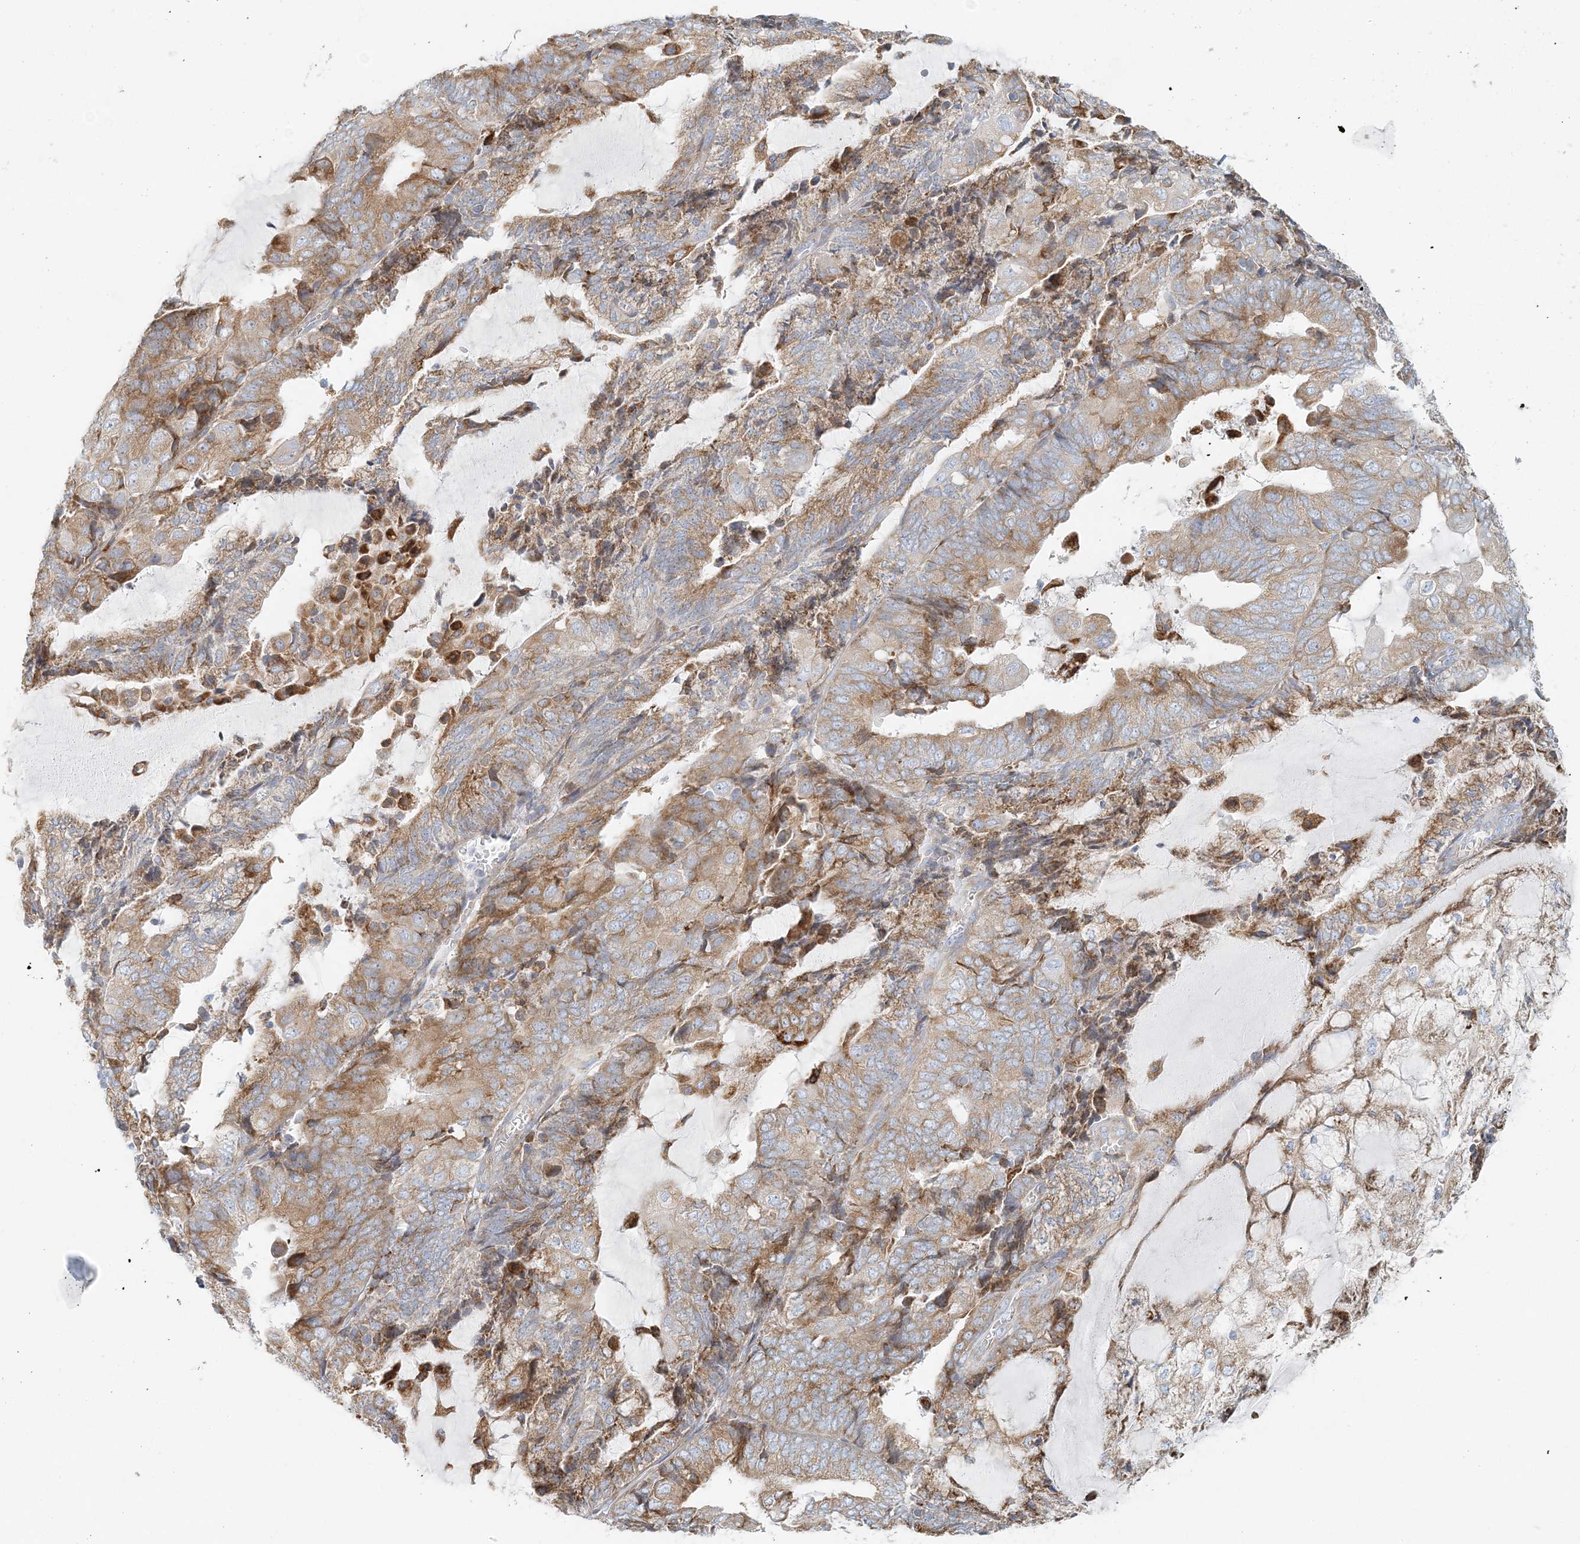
{"staining": {"intensity": "moderate", "quantity": ">75%", "location": "cytoplasmic/membranous"}, "tissue": "endometrial cancer", "cell_type": "Tumor cells", "image_type": "cancer", "snomed": [{"axis": "morphology", "description": "Adenocarcinoma, NOS"}, {"axis": "topography", "description": "Endometrium"}], "caption": "Moderate cytoplasmic/membranous expression for a protein is present in approximately >75% of tumor cells of endometrial cancer using immunohistochemistry (IHC).", "gene": "STK11IP", "patient": {"sex": "female", "age": 81}}